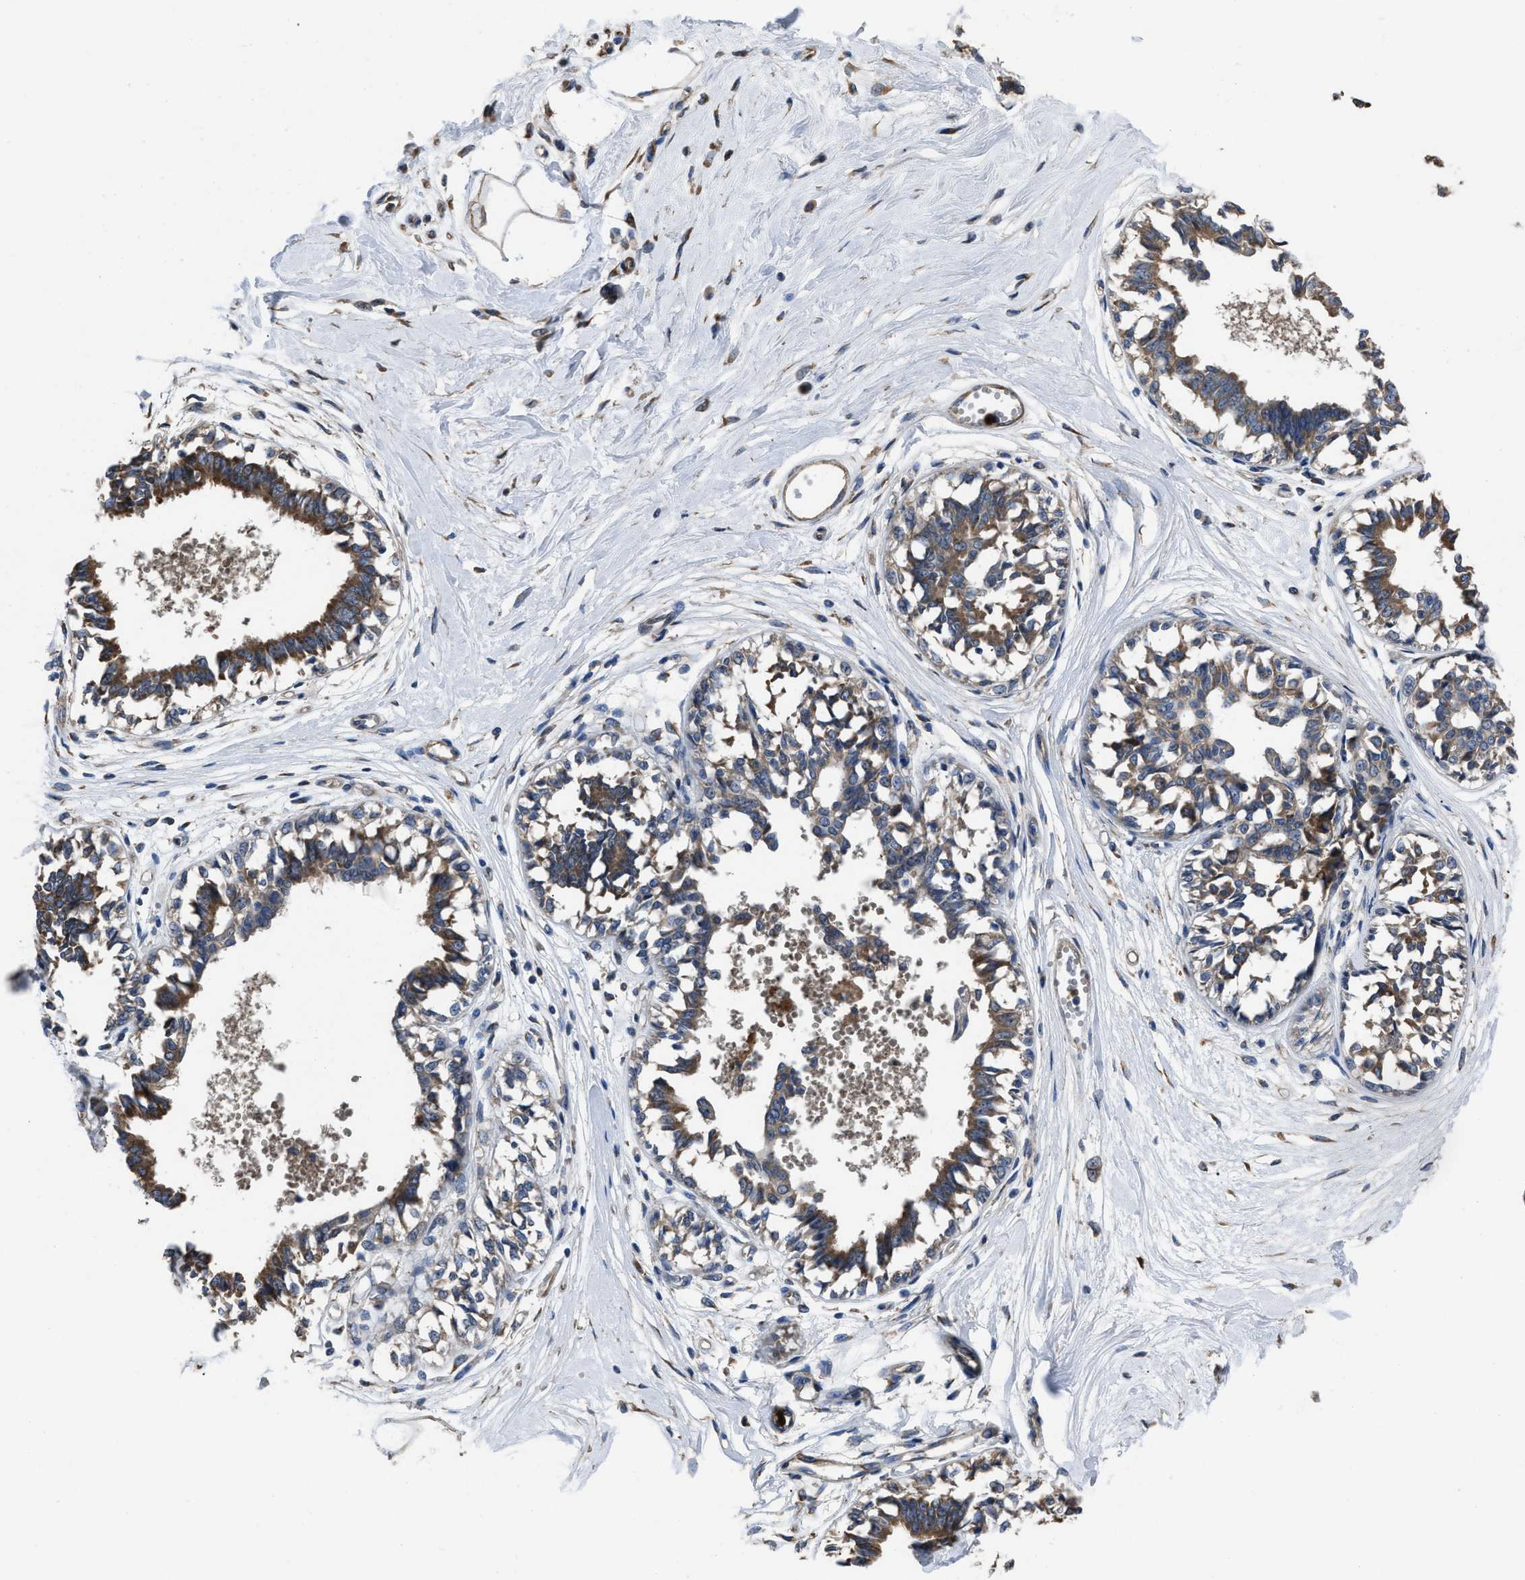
{"staining": {"intensity": "weak", "quantity": ">75%", "location": "cytoplasmic/membranous"}, "tissue": "breast", "cell_type": "Adipocytes", "image_type": "normal", "snomed": [{"axis": "morphology", "description": "Normal tissue, NOS"}, {"axis": "topography", "description": "Breast"}], "caption": "A brown stain highlights weak cytoplasmic/membranous positivity of a protein in adipocytes of normal breast.", "gene": "ANGPT1", "patient": {"sex": "female", "age": 45}}